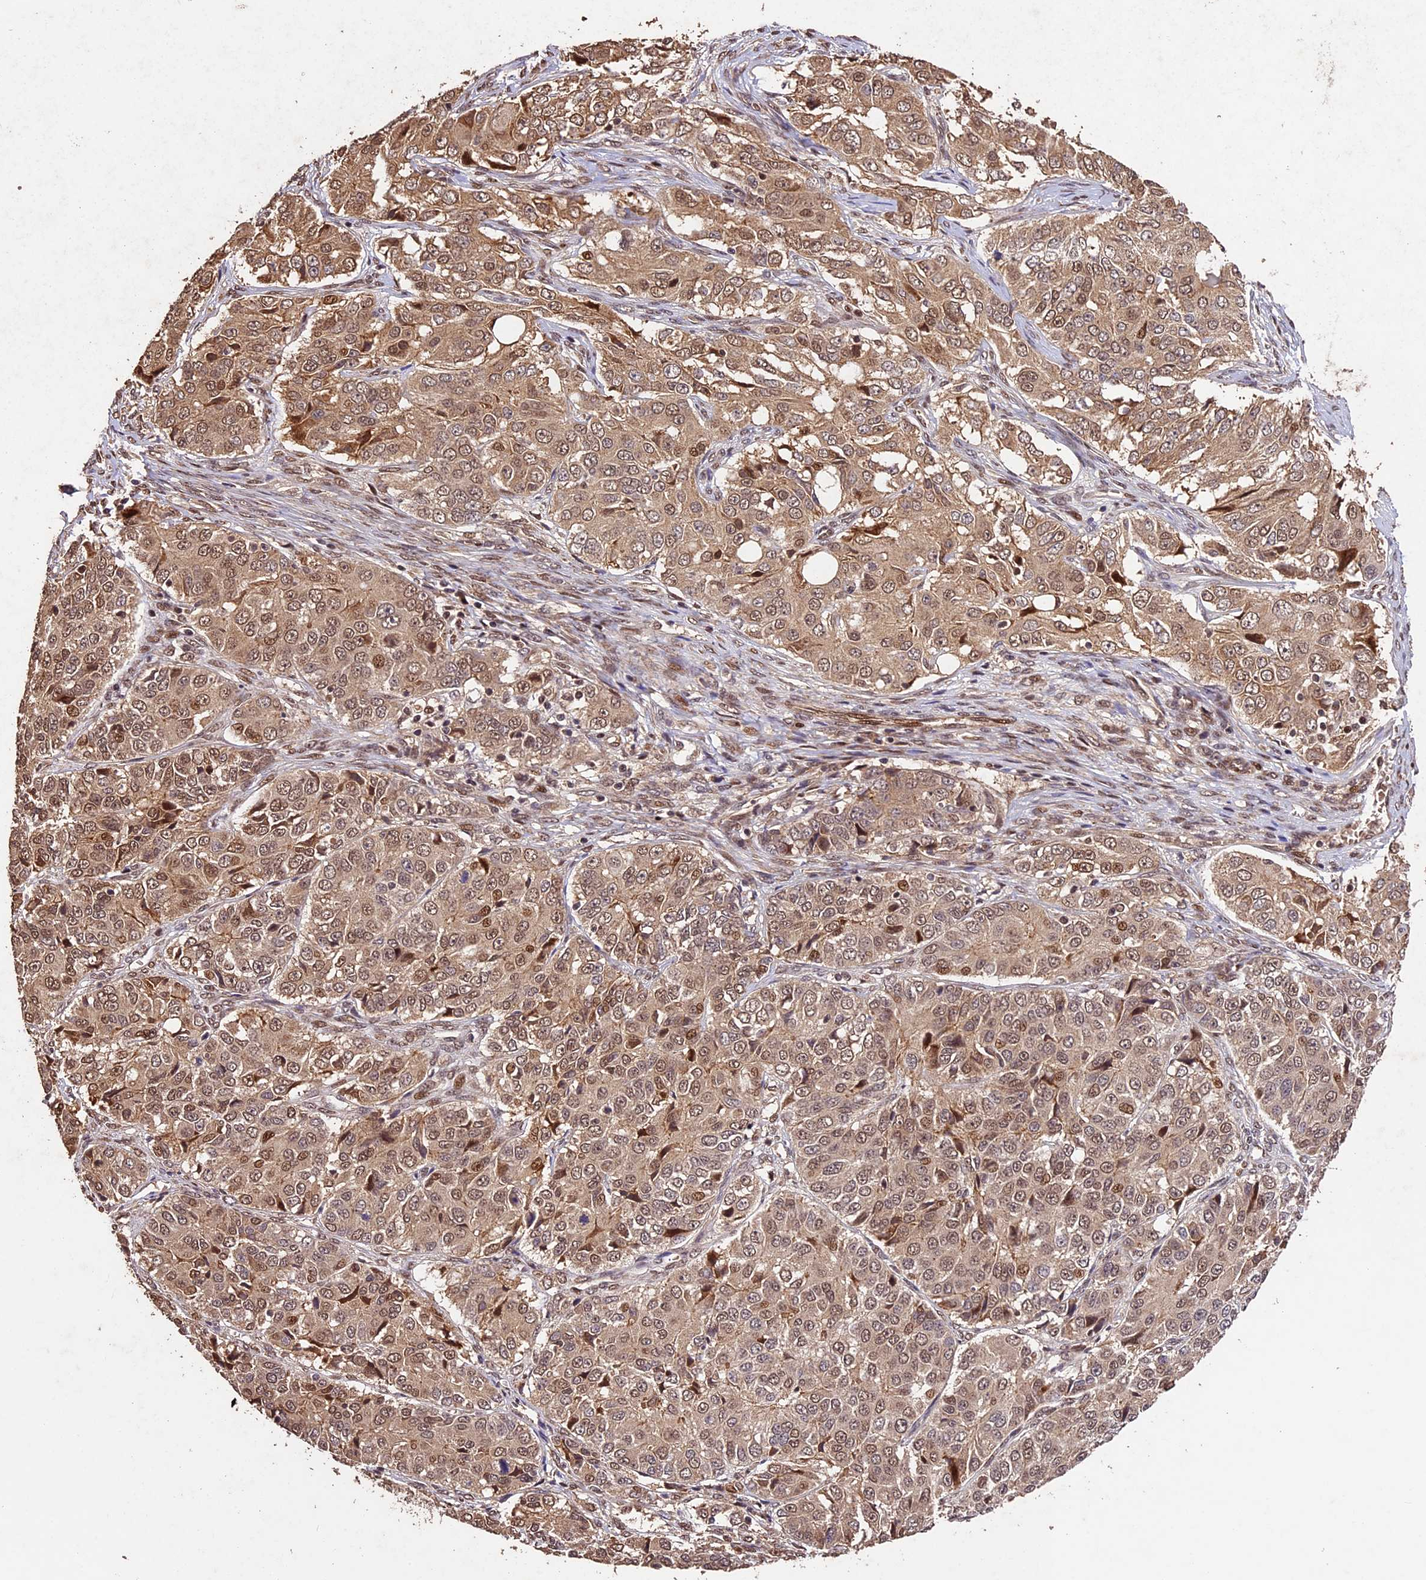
{"staining": {"intensity": "moderate", "quantity": ">75%", "location": "cytoplasmic/membranous,nuclear"}, "tissue": "ovarian cancer", "cell_type": "Tumor cells", "image_type": "cancer", "snomed": [{"axis": "morphology", "description": "Carcinoma, endometroid"}, {"axis": "topography", "description": "Ovary"}], "caption": "High-magnification brightfield microscopy of endometroid carcinoma (ovarian) stained with DAB (brown) and counterstained with hematoxylin (blue). tumor cells exhibit moderate cytoplasmic/membranous and nuclear expression is seen in about>75% of cells.", "gene": "CDKN2AIP", "patient": {"sex": "female", "age": 51}}